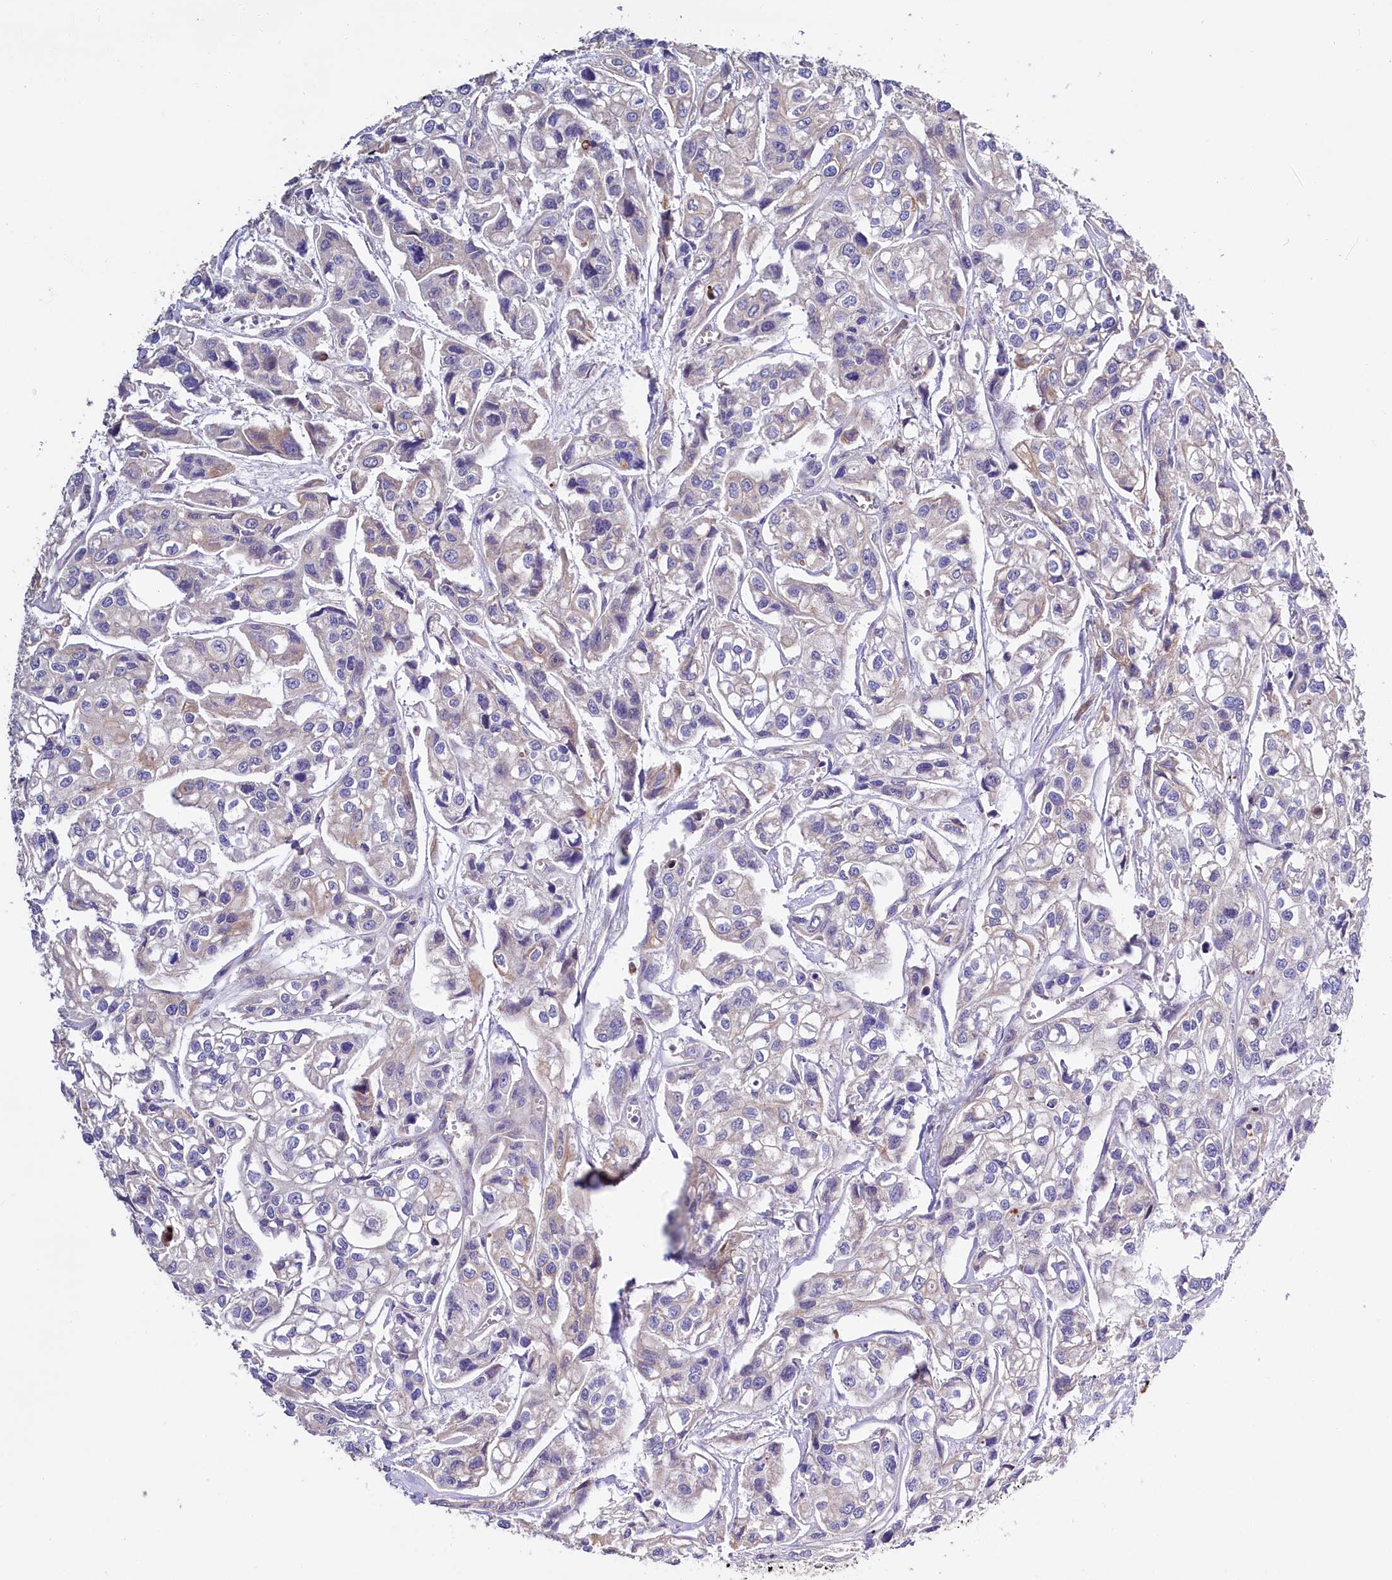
{"staining": {"intensity": "negative", "quantity": "none", "location": "none"}, "tissue": "urothelial cancer", "cell_type": "Tumor cells", "image_type": "cancer", "snomed": [{"axis": "morphology", "description": "Urothelial carcinoma, High grade"}, {"axis": "topography", "description": "Urinary bladder"}], "caption": "The histopathology image demonstrates no staining of tumor cells in high-grade urothelial carcinoma.", "gene": "WNT8A", "patient": {"sex": "male", "age": 67}}